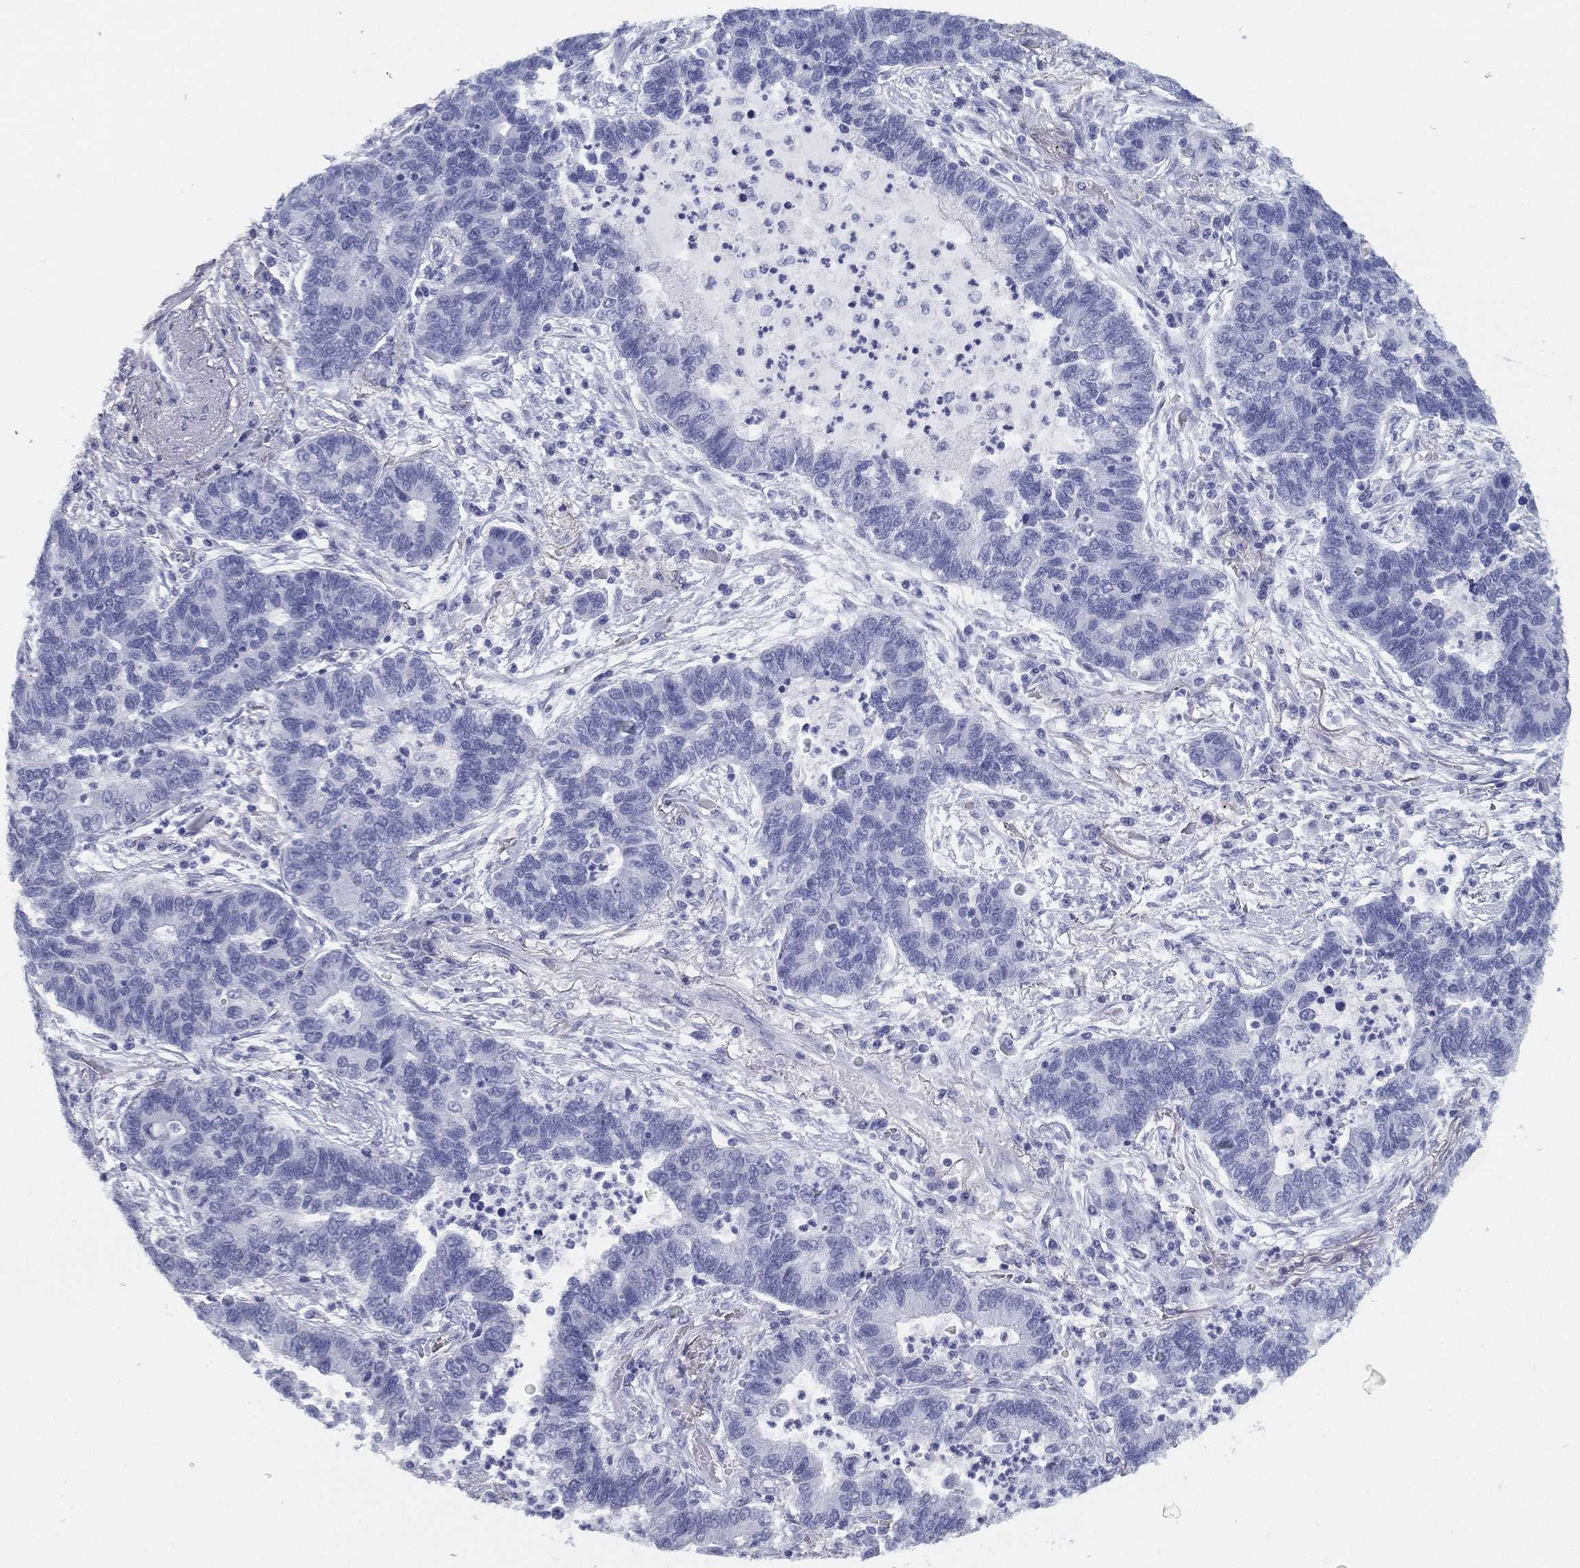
{"staining": {"intensity": "negative", "quantity": "none", "location": "none"}, "tissue": "lung cancer", "cell_type": "Tumor cells", "image_type": "cancer", "snomed": [{"axis": "morphology", "description": "Adenocarcinoma, NOS"}, {"axis": "topography", "description": "Lung"}], "caption": "Protein analysis of lung cancer (adenocarcinoma) displays no significant expression in tumor cells.", "gene": "ATP1B2", "patient": {"sex": "female", "age": 57}}